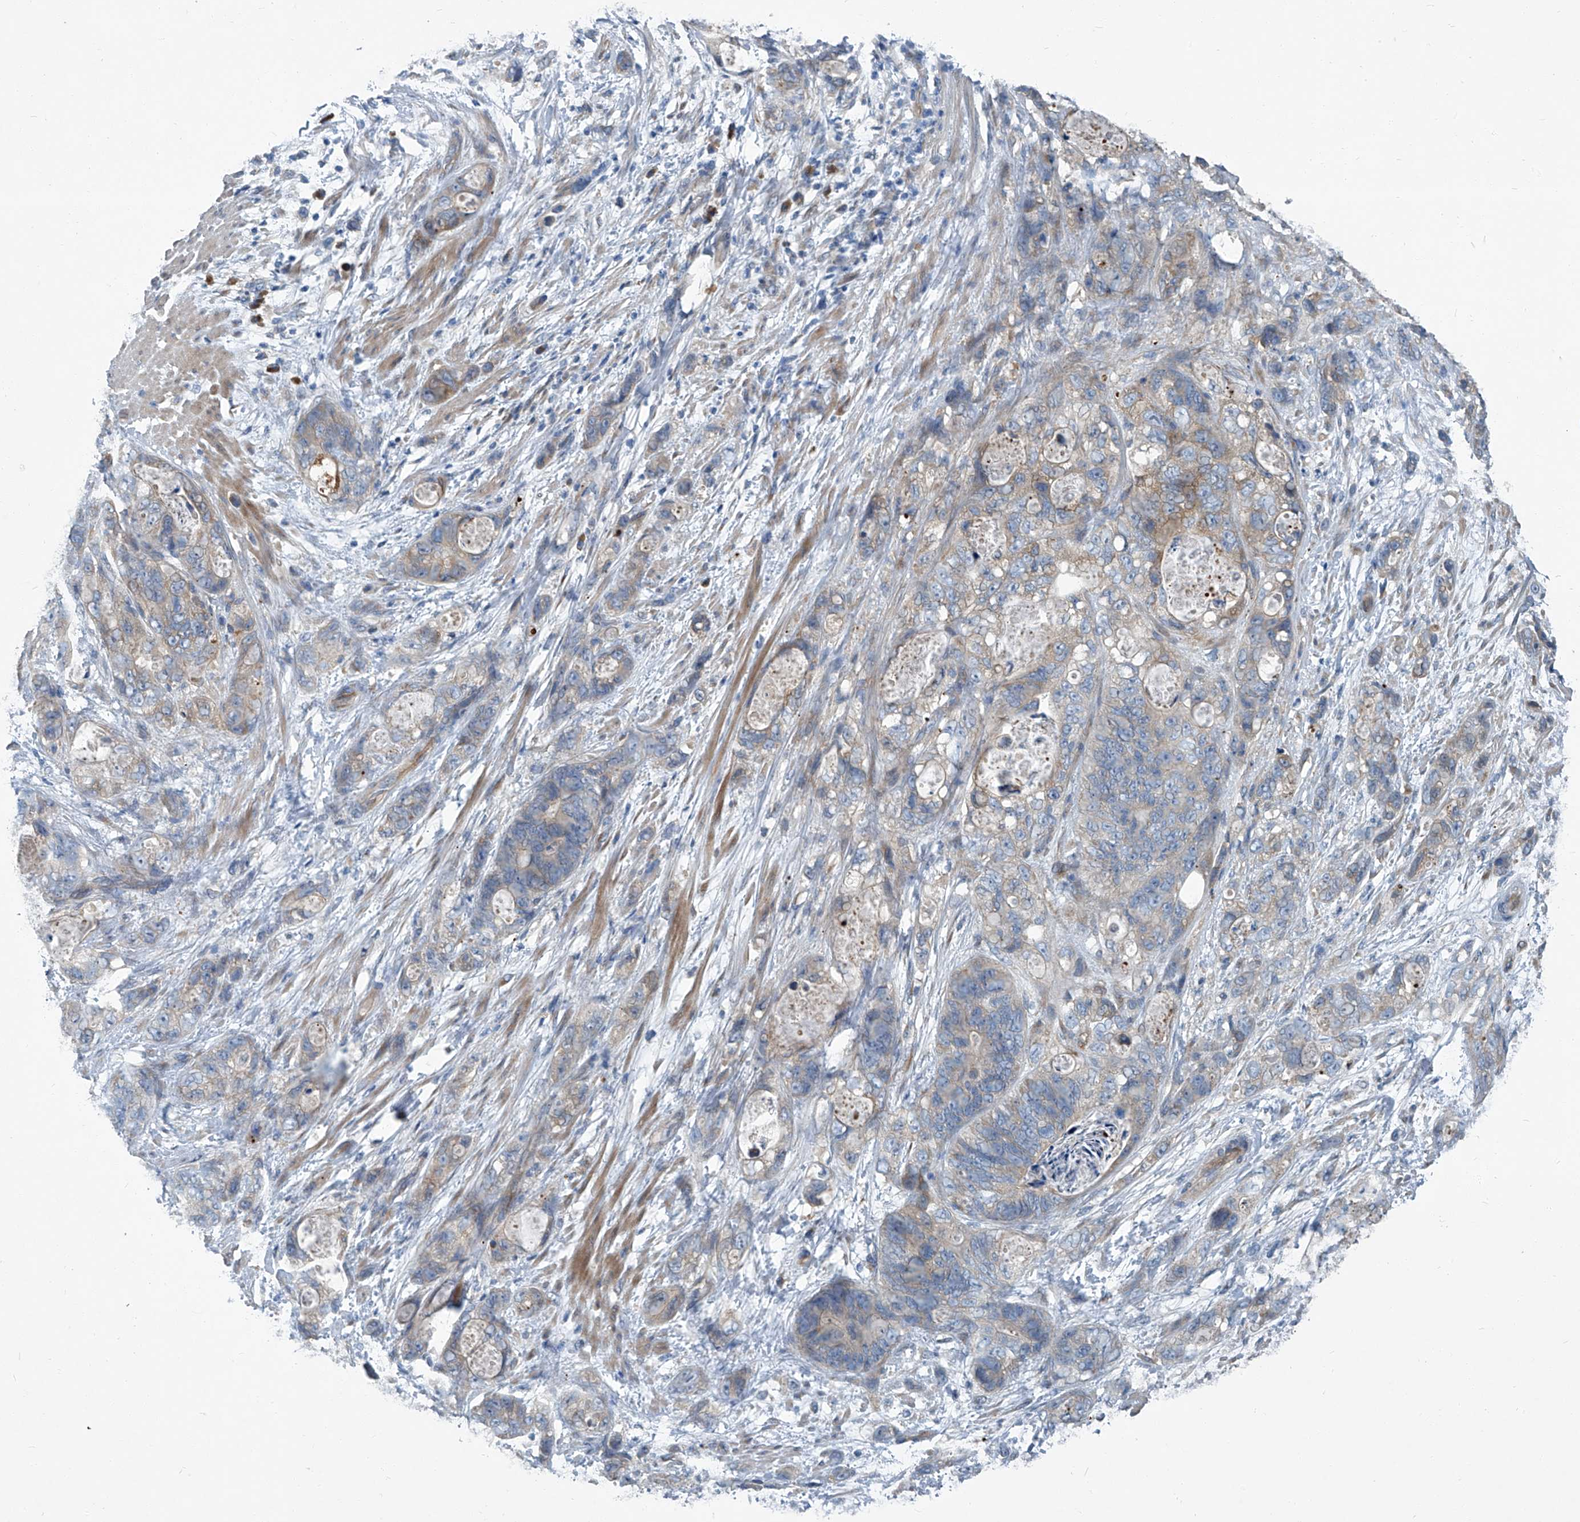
{"staining": {"intensity": "weak", "quantity": ">75%", "location": "cytoplasmic/membranous"}, "tissue": "stomach cancer", "cell_type": "Tumor cells", "image_type": "cancer", "snomed": [{"axis": "morphology", "description": "Normal tissue, NOS"}, {"axis": "morphology", "description": "Adenocarcinoma, NOS"}, {"axis": "topography", "description": "Stomach"}], "caption": "Adenocarcinoma (stomach) stained with a brown dye displays weak cytoplasmic/membranous positive positivity in about >75% of tumor cells.", "gene": "SLC26A11", "patient": {"sex": "female", "age": 89}}